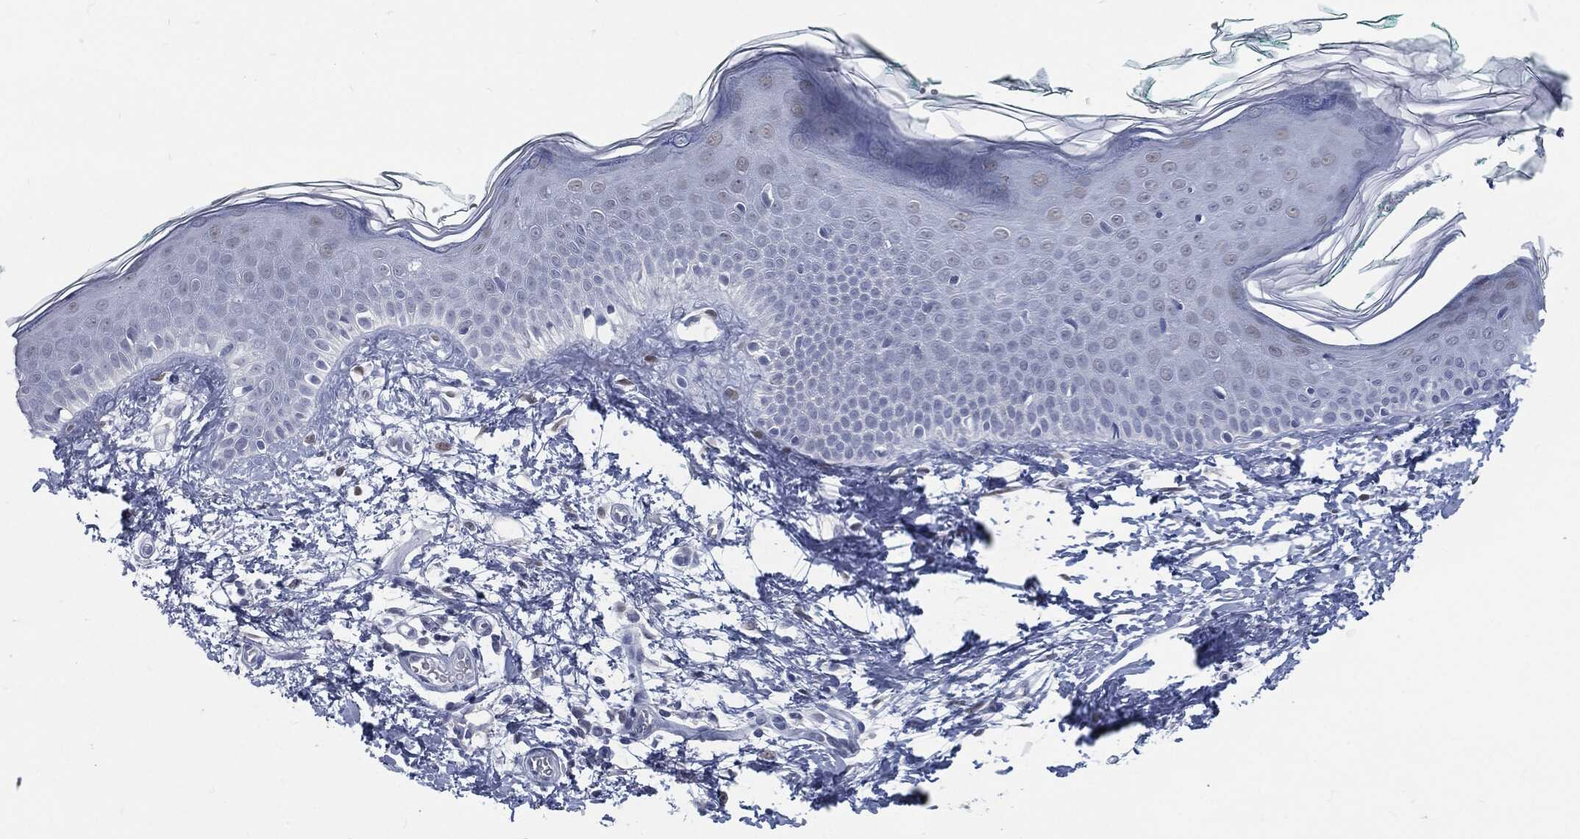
{"staining": {"intensity": "negative", "quantity": "none", "location": "none"}, "tissue": "skin", "cell_type": "Fibroblasts", "image_type": "normal", "snomed": [{"axis": "morphology", "description": "Normal tissue, NOS"}, {"axis": "morphology", "description": "Basal cell carcinoma"}, {"axis": "topography", "description": "Skin"}], "caption": "Immunohistochemistry (IHC) photomicrograph of normal skin: human skin stained with DAB displays no significant protein expression in fibroblasts. (DAB (3,3'-diaminobenzidine) IHC visualized using brightfield microscopy, high magnification).", "gene": "PROM1", "patient": {"sex": "male", "age": 33}}